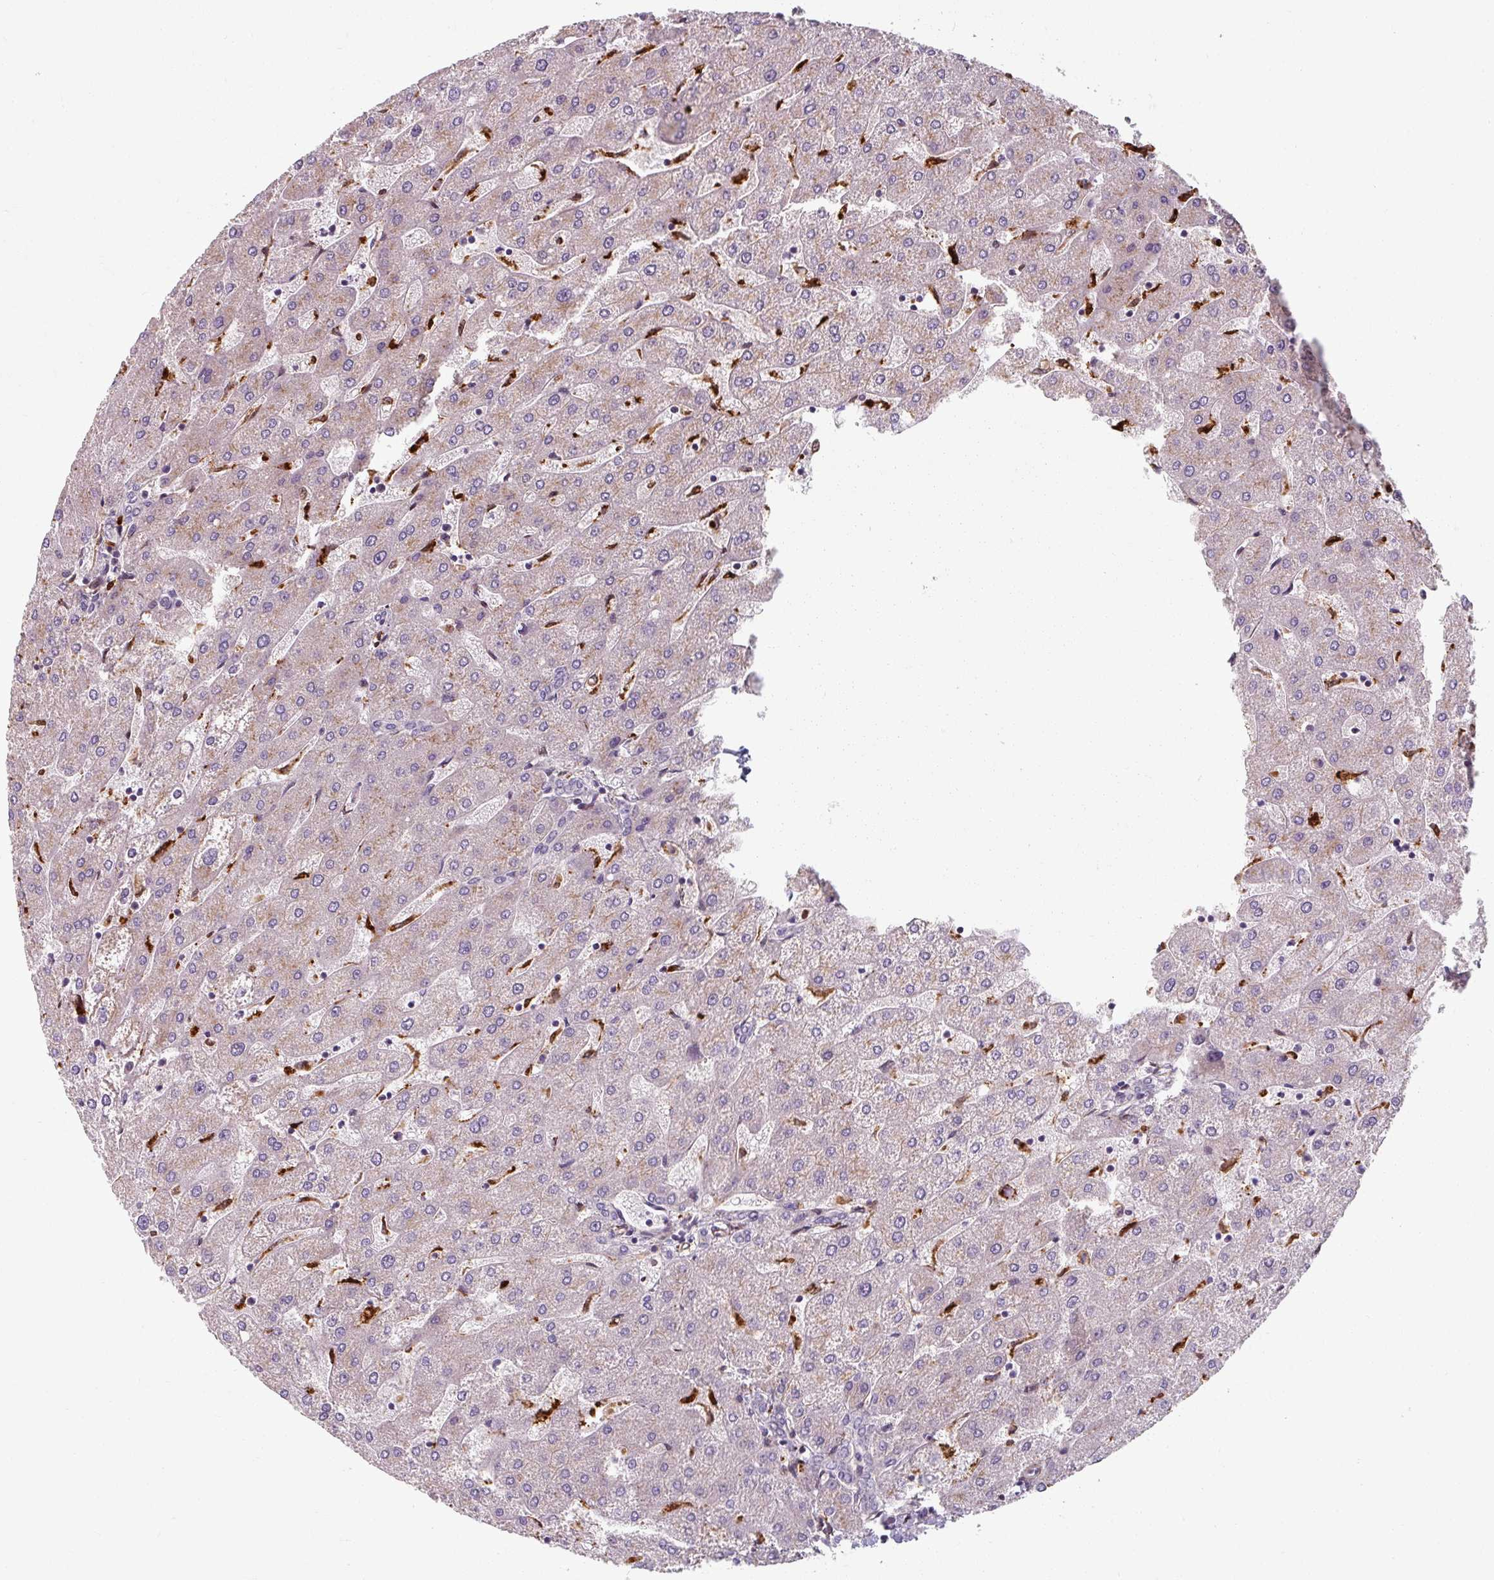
{"staining": {"intensity": "negative", "quantity": "none", "location": "none"}, "tissue": "liver", "cell_type": "Cholangiocytes", "image_type": "normal", "snomed": [{"axis": "morphology", "description": "Normal tissue, NOS"}, {"axis": "topography", "description": "Liver"}], "caption": "Immunohistochemistry image of normal liver stained for a protein (brown), which demonstrates no positivity in cholangiocytes.", "gene": "MRPS5", "patient": {"sex": "male", "age": 67}}